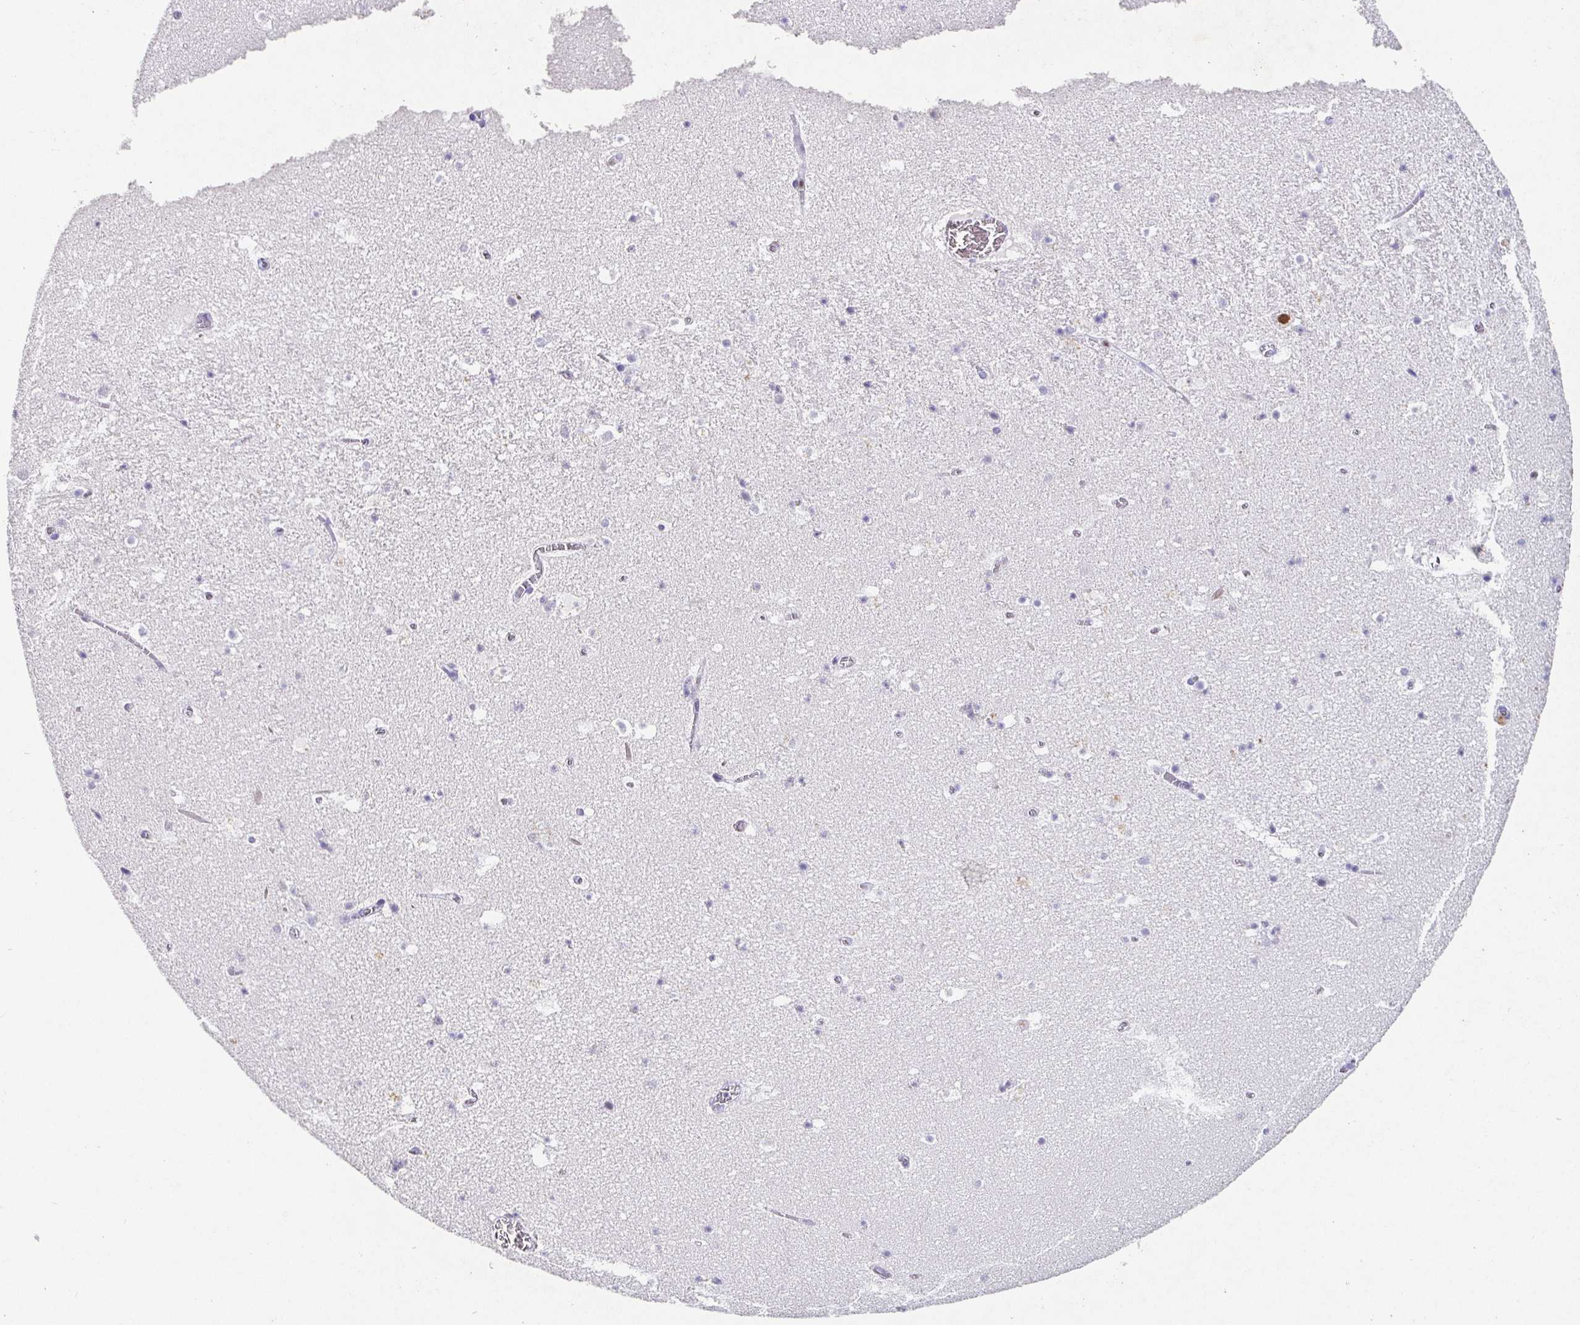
{"staining": {"intensity": "negative", "quantity": "none", "location": "none"}, "tissue": "hippocampus", "cell_type": "Glial cells", "image_type": "normal", "snomed": [{"axis": "morphology", "description": "Normal tissue, NOS"}, {"axis": "topography", "description": "Hippocampus"}], "caption": "This is an IHC micrograph of benign hippocampus. There is no positivity in glial cells.", "gene": "SATB1", "patient": {"sex": "female", "age": 42}}